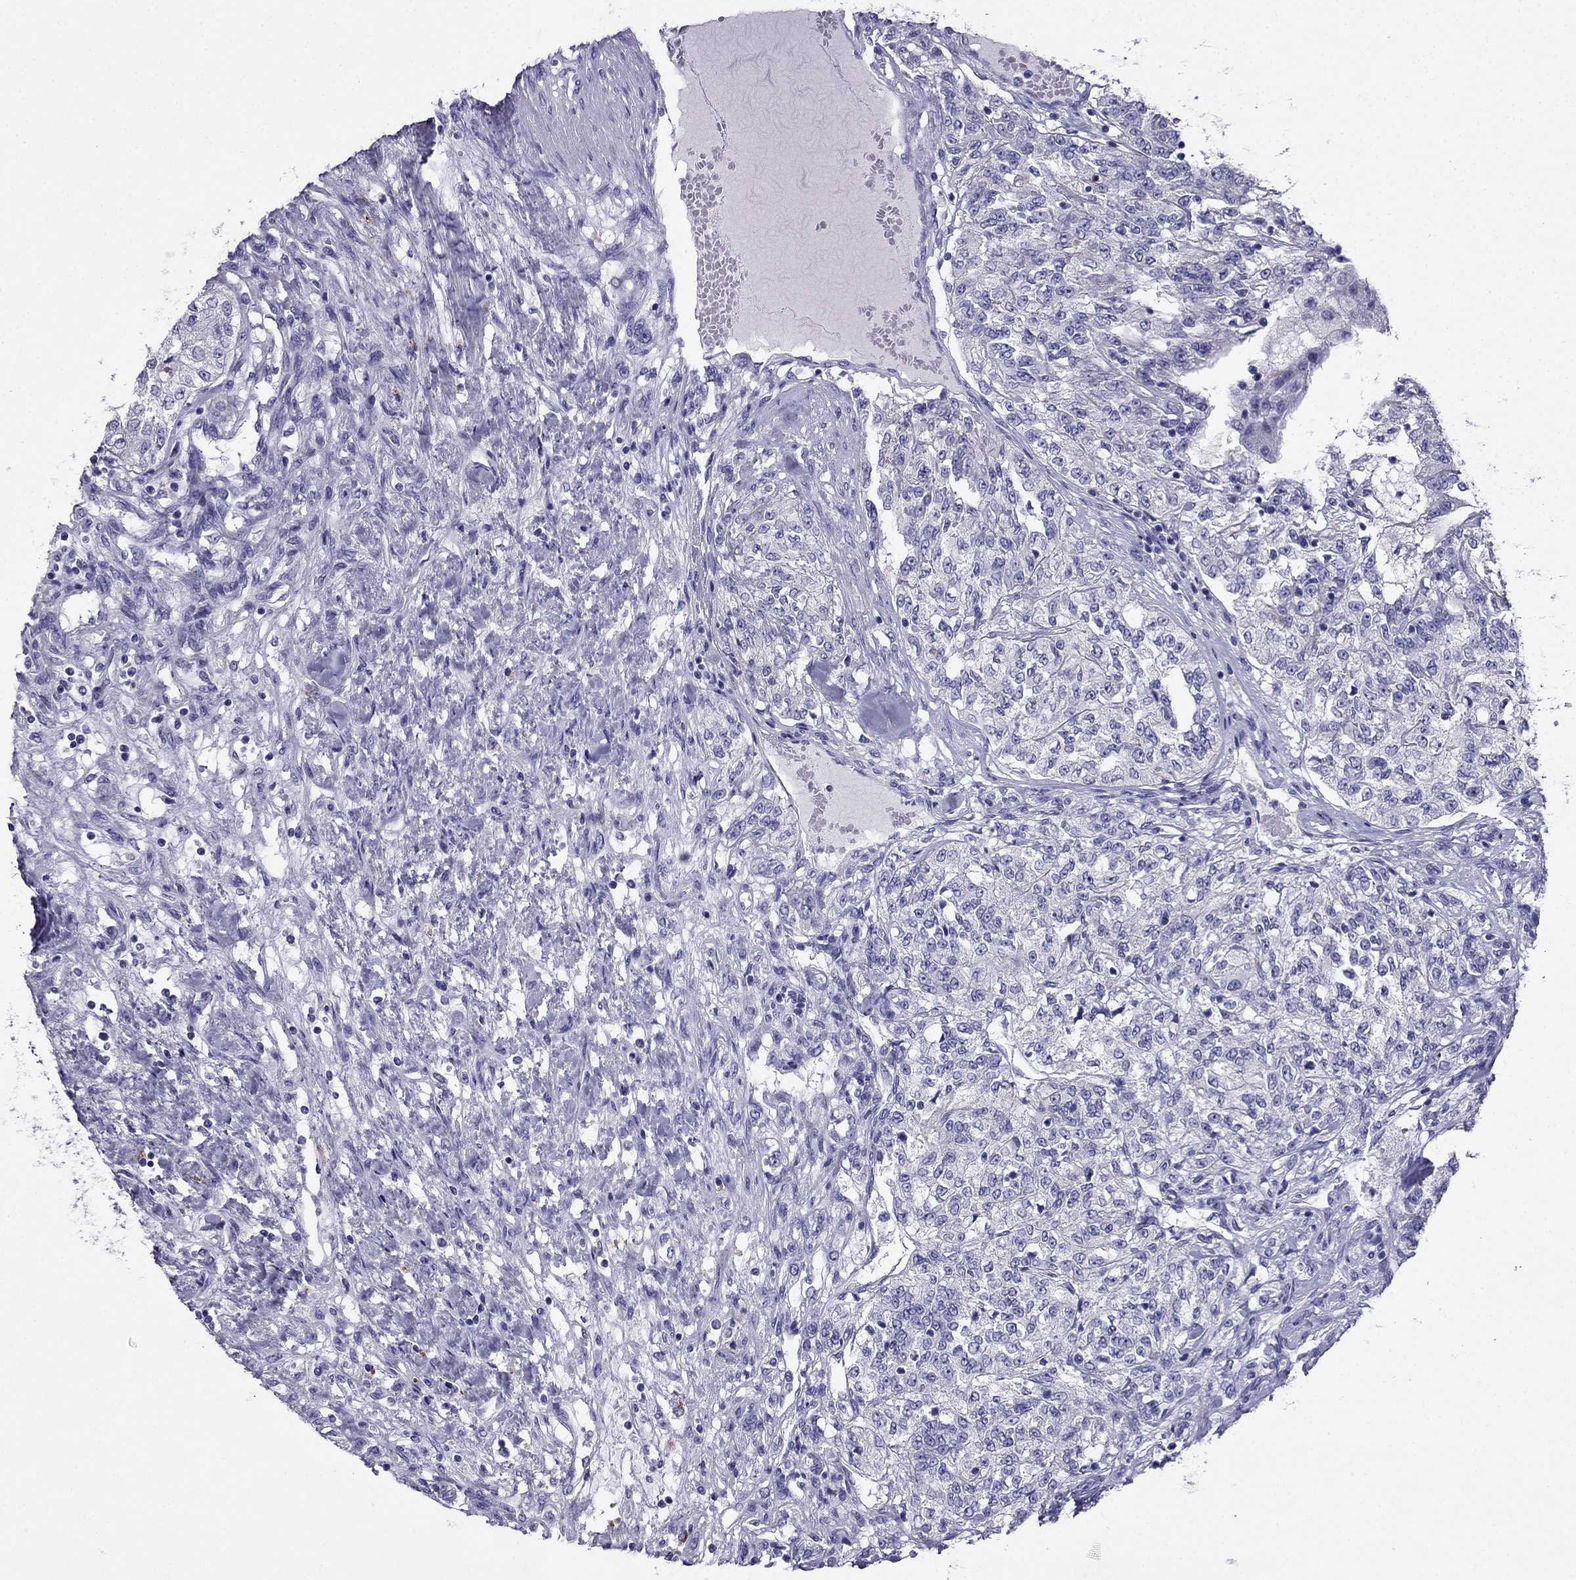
{"staining": {"intensity": "negative", "quantity": "none", "location": "none"}, "tissue": "renal cancer", "cell_type": "Tumor cells", "image_type": "cancer", "snomed": [{"axis": "morphology", "description": "Adenocarcinoma, NOS"}, {"axis": "topography", "description": "Kidney"}], "caption": "Tumor cells show no significant staining in renal adenocarcinoma.", "gene": "PTH", "patient": {"sex": "female", "age": 63}}